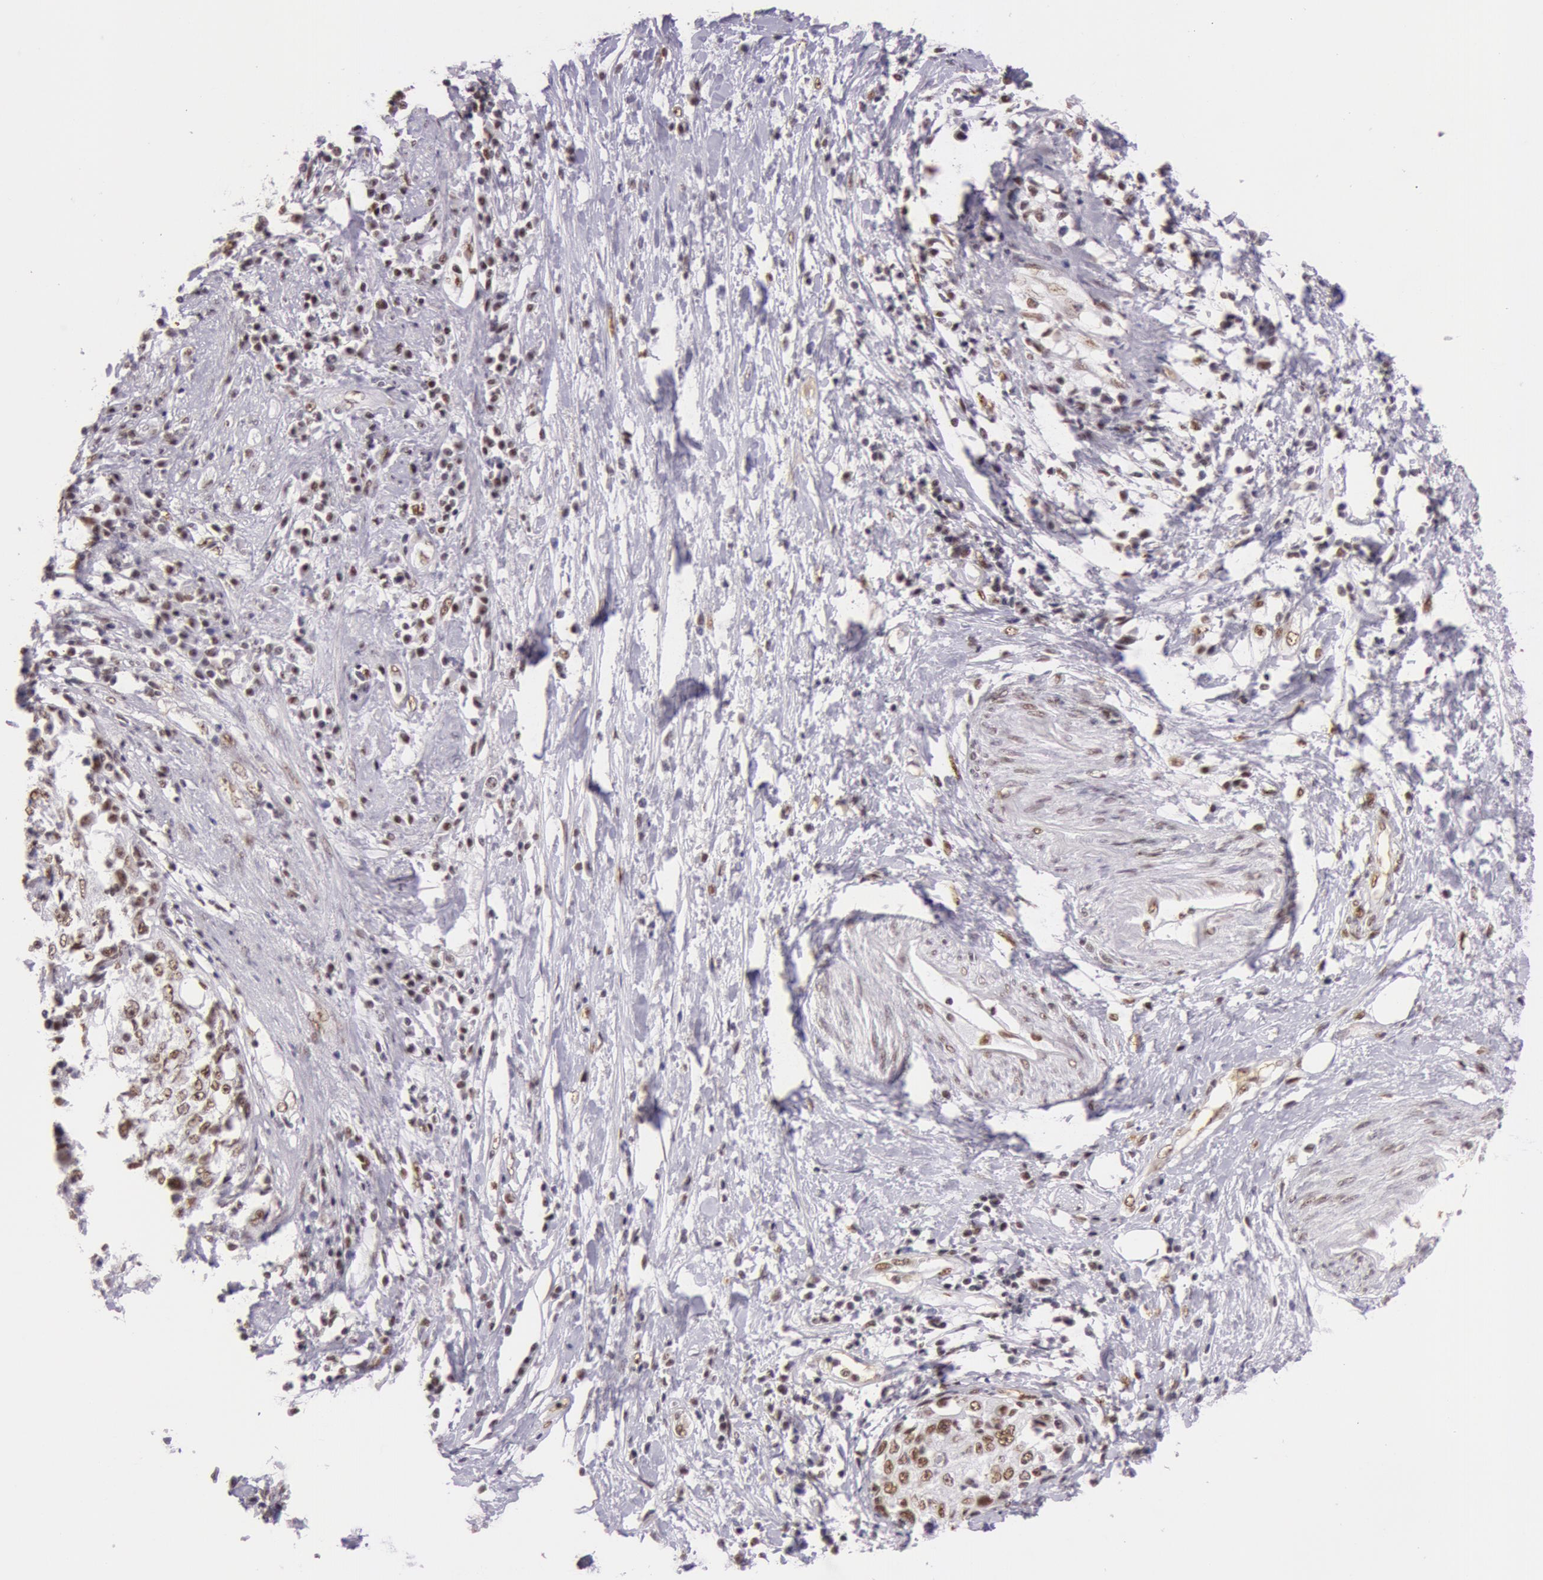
{"staining": {"intensity": "weak", "quantity": "25%-75%", "location": "nuclear"}, "tissue": "cervical cancer", "cell_type": "Tumor cells", "image_type": "cancer", "snomed": [{"axis": "morphology", "description": "Squamous cell carcinoma, NOS"}, {"axis": "topography", "description": "Cervix"}], "caption": "High-magnification brightfield microscopy of cervical cancer (squamous cell carcinoma) stained with DAB (3,3'-diaminobenzidine) (brown) and counterstained with hematoxylin (blue). tumor cells exhibit weak nuclear staining is identified in about25%-75% of cells.", "gene": "NBN", "patient": {"sex": "female", "age": 57}}